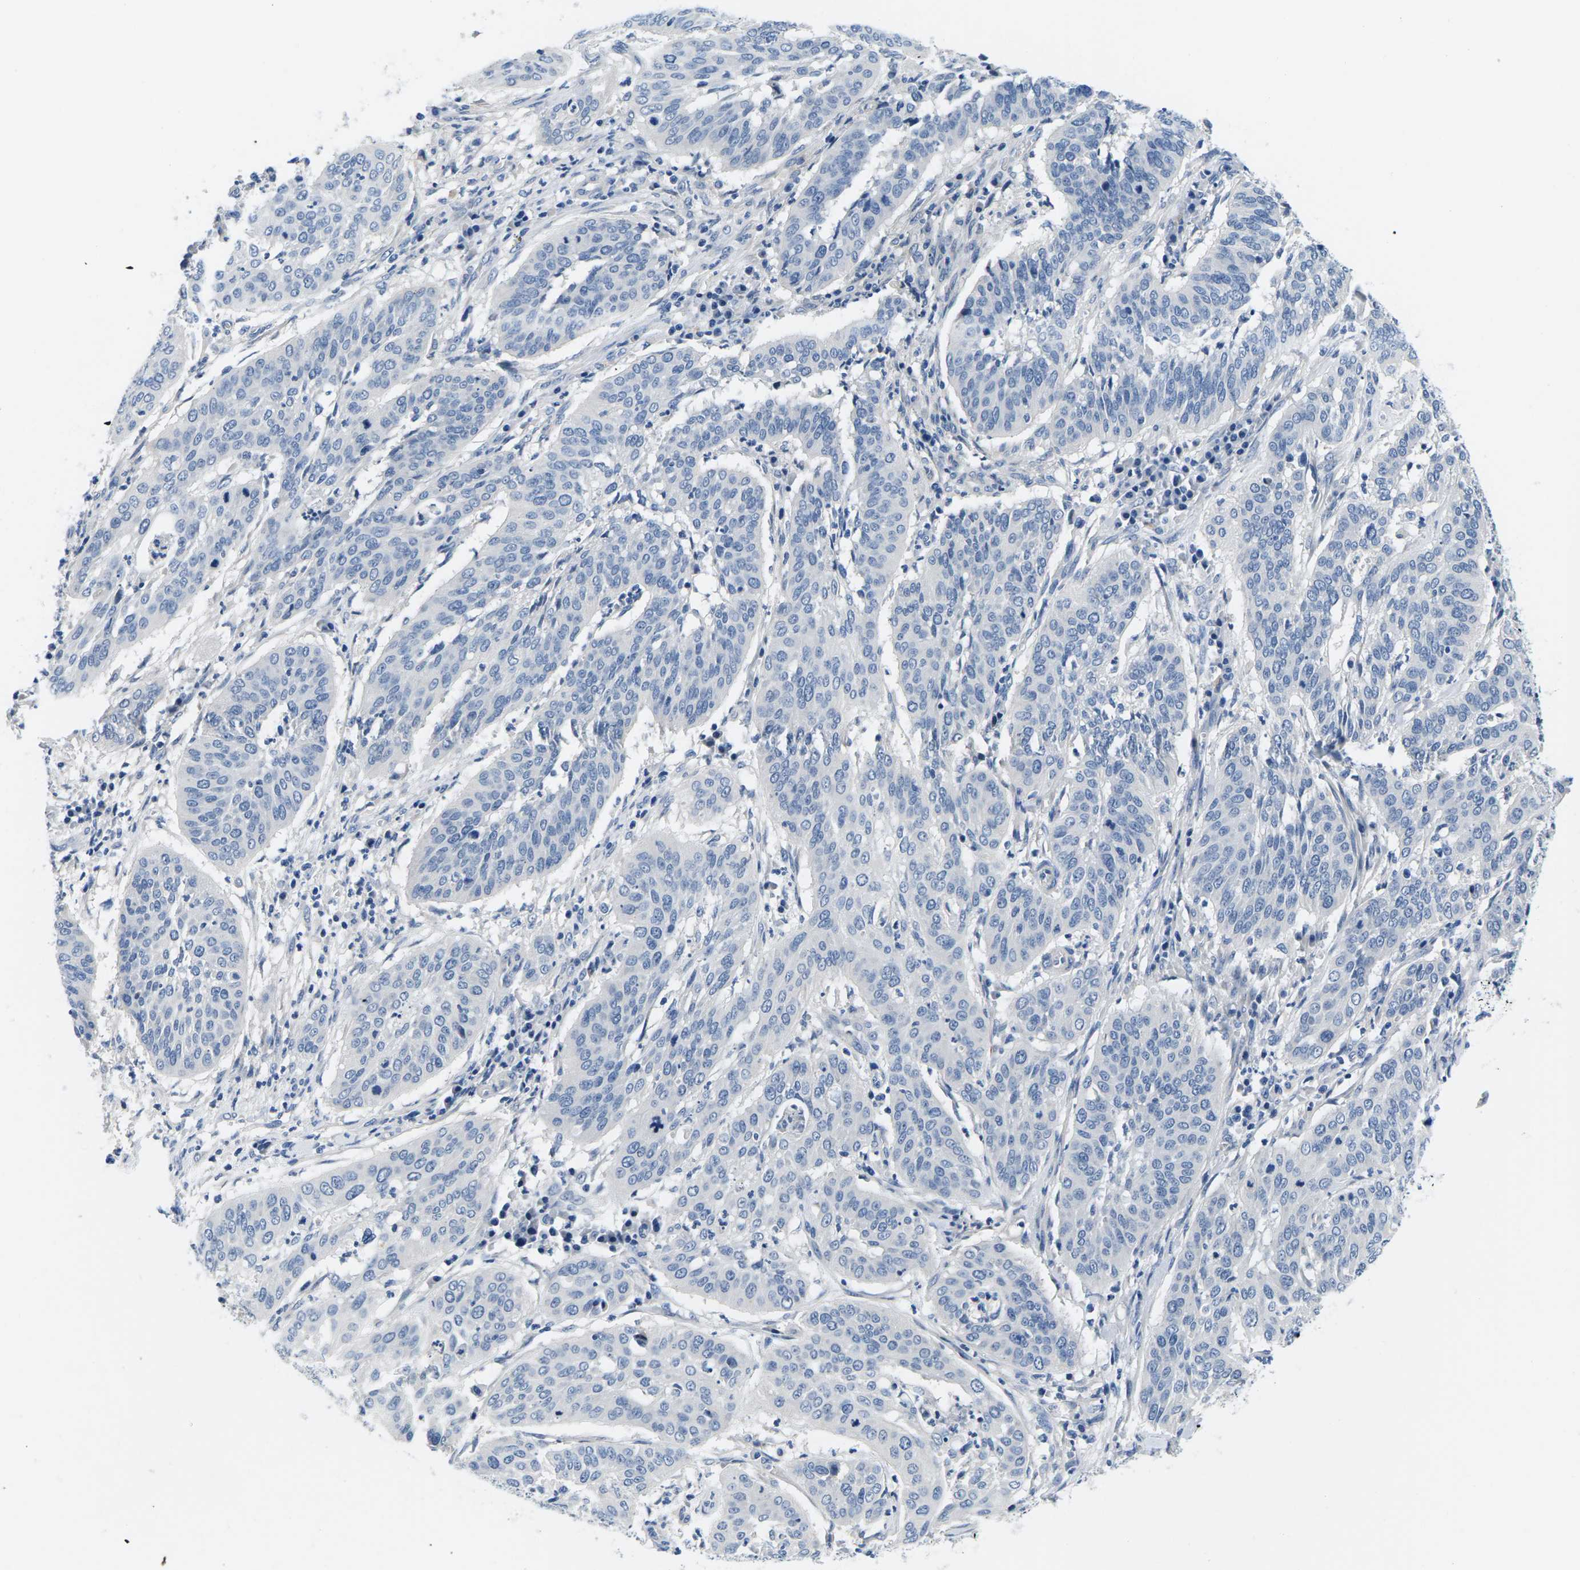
{"staining": {"intensity": "negative", "quantity": "none", "location": "none"}, "tissue": "cervical cancer", "cell_type": "Tumor cells", "image_type": "cancer", "snomed": [{"axis": "morphology", "description": "Normal tissue, NOS"}, {"axis": "morphology", "description": "Squamous cell carcinoma, NOS"}, {"axis": "topography", "description": "Cervix"}], "caption": "This micrograph is of cervical cancer (squamous cell carcinoma) stained with immunohistochemistry to label a protein in brown with the nuclei are counter-stained blue. There is no expression in tumor cells. (DAB (3,3'-diaminobenzidine) IHC visualized using brightfield microscopy, high magnification).", "gene": "TSPAN2", "patient": {"sex": "female", "age": 39}}